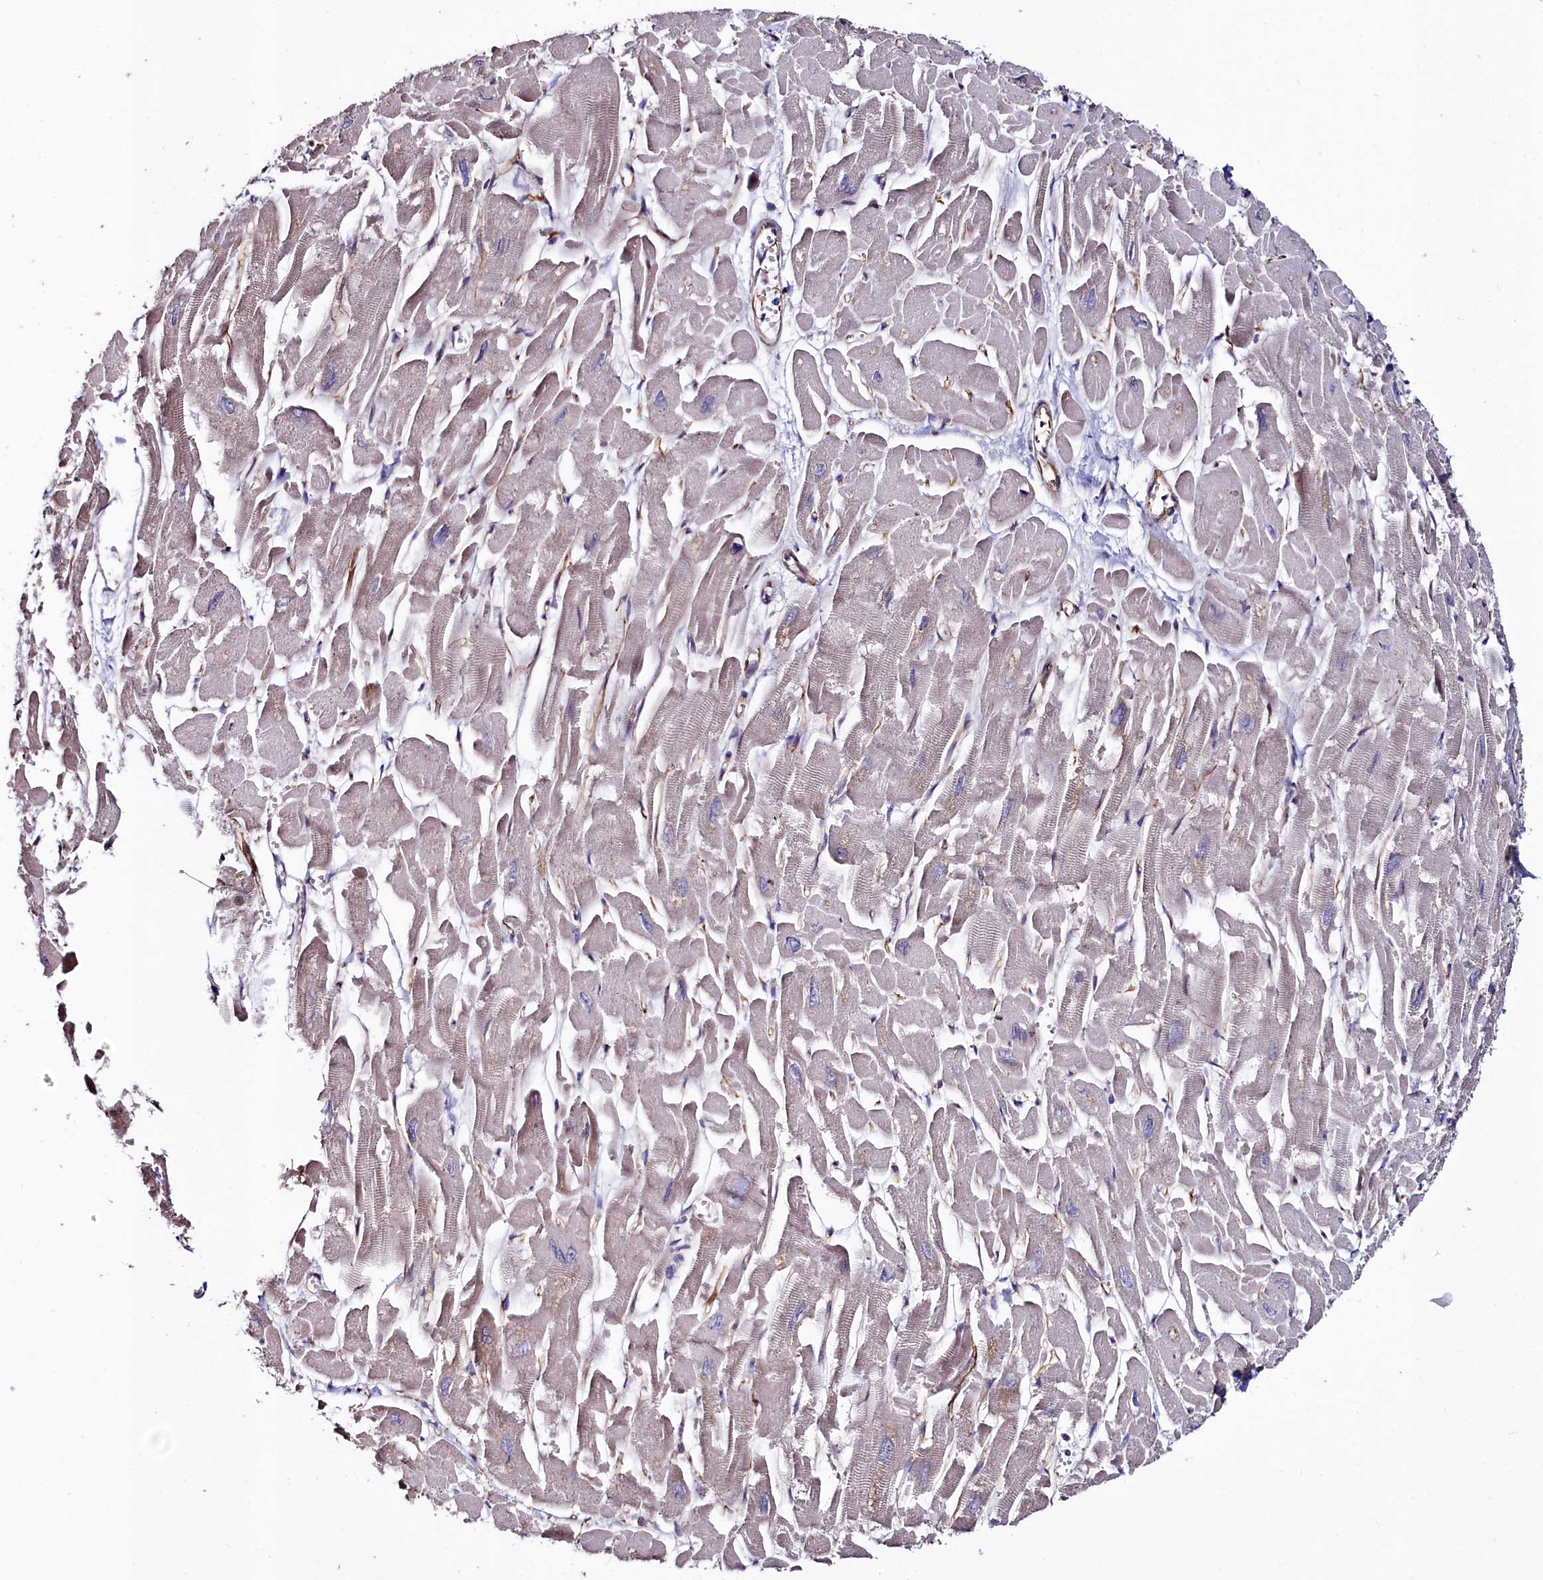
{"staining": {"intensity": "strong", "quantity": "<25%", "location": "cytoplasmic/membranous"}, "tissue": "heart muscle", "cell_type": "Cardiomyocytes", "image_type": "normal", "snomed": [{"axis": "morphology", "description": "Normal tissue, NOS"}, {"axis": "topography", "description": "Heart"}], "caption": "Brown immunohistochemical staining in unremarkable heart muscle exhibits strong cytoplasmic/membranous expression in approximately <25% of cardiomyocytes.", "gene": "C4orf19", "patient": {"sex": "male", "age": 54}}